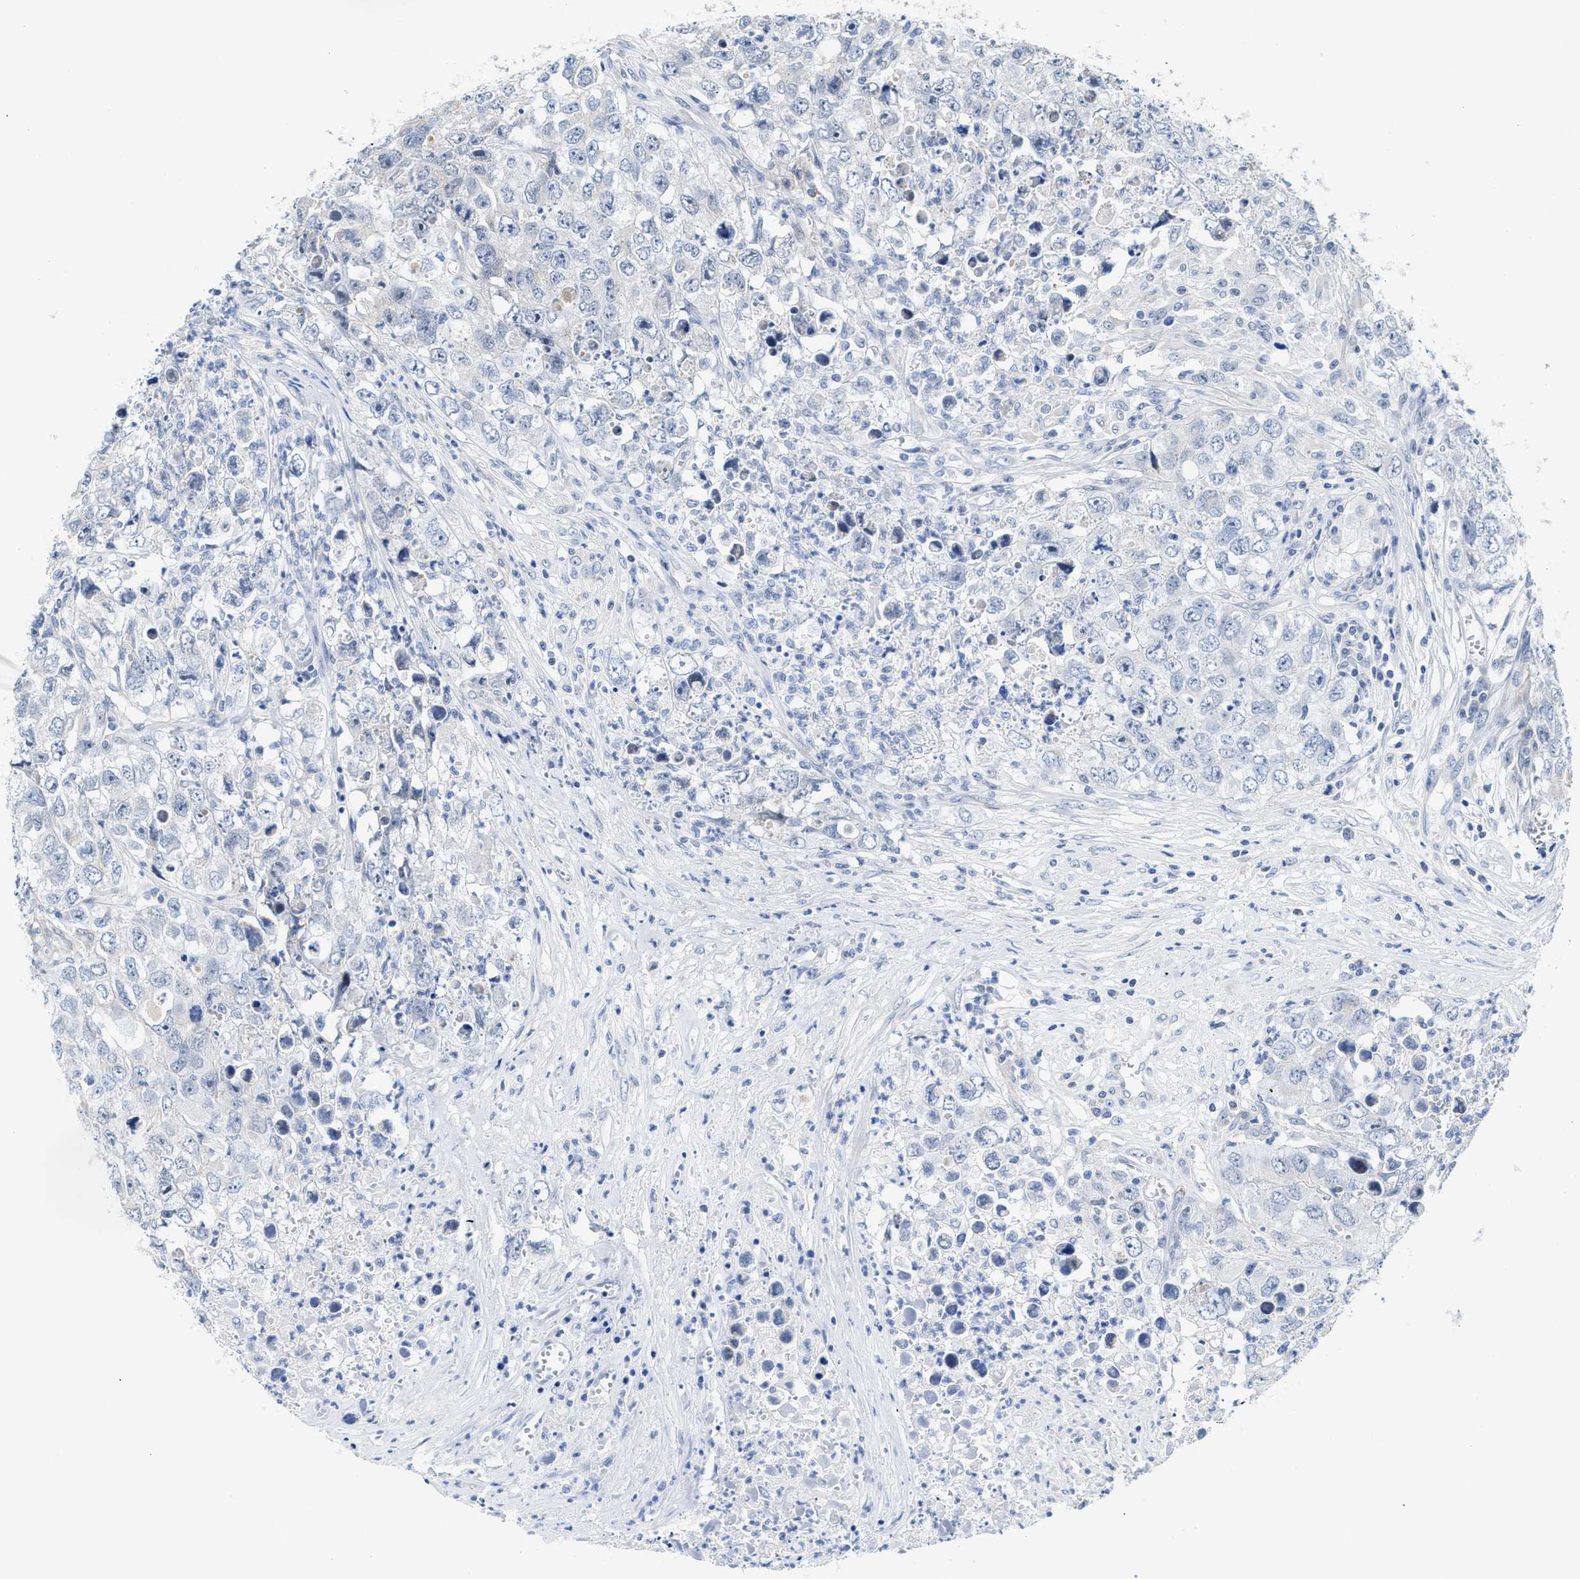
{"staining": {"intensity": "negative", "quantity": "none", "location": "none"}, "tissue": "testis cancer", "cell_type": "Tumor cells", "image_type": "cancer", "snomed": [{"axis": "morphology", "description": "Seminoma, NOS"}, {"axis": "morphology", "description": "Carcinoma, Embryonal, NOS"}, {"axis": "topography", "description": "Testis"}], "caption": "This is a image of immunohistochemistry (IHC) staining of testis cancer, which shows no expression in tumor cells.", "gene": "JAG1", "patient": {"sex": "male", "age": 43}}